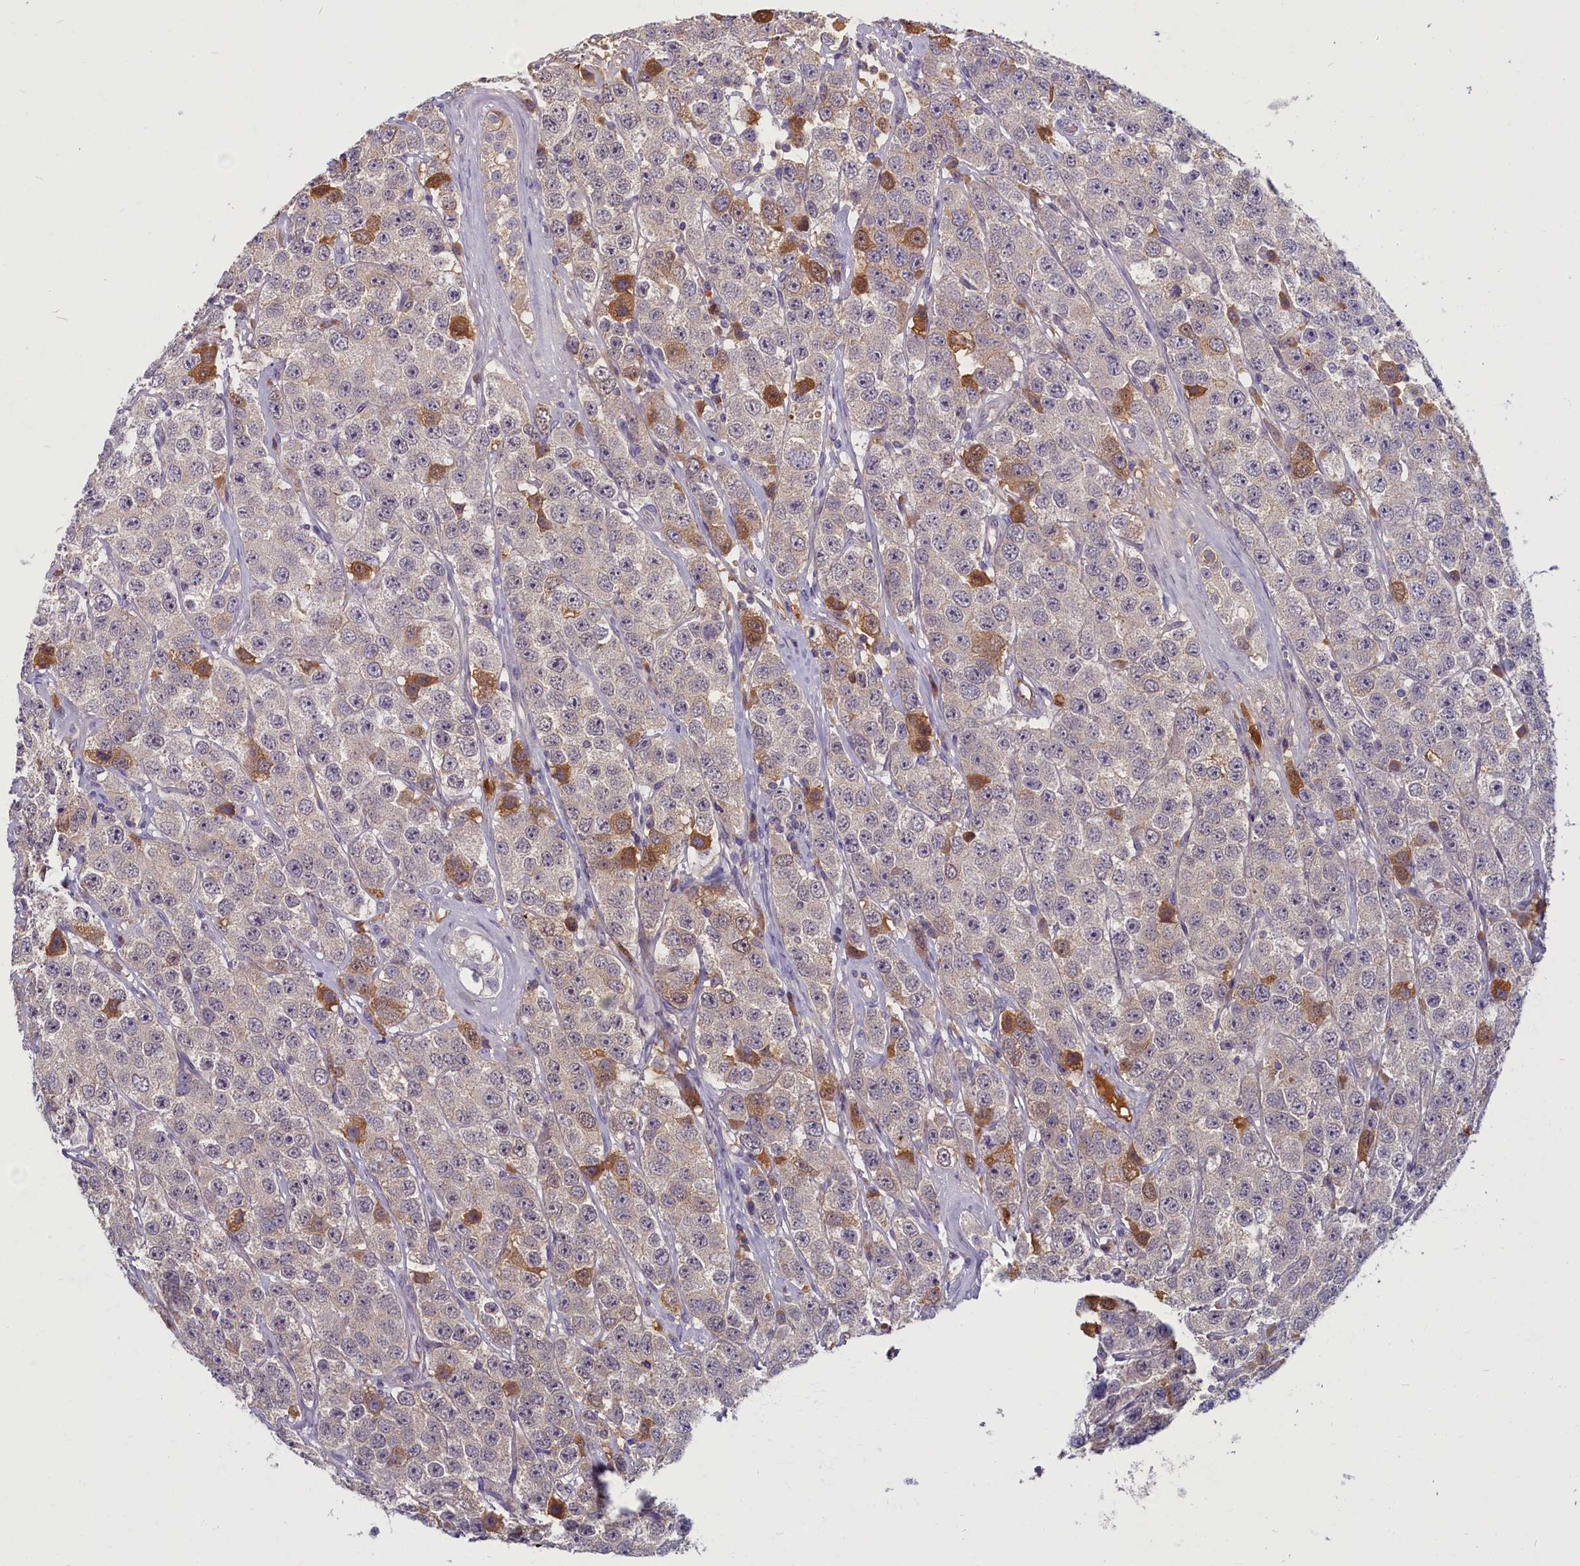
{"staining": {"intensity": "moderate", "quantity": "<25%", "location": "cytoplasmic/membranous"}, "tissue": "testis cancer", "cell_type": "Tumor cells", "image_type": "cancer", "snomed": [{"axis": "morphology", "description": "Seminoma, NOS"}, {"axis": "topography", "description": "Testis"}], "caption": "Immunohistochemistry of human seminoma (testis) demonstrates low levels of moderate cytoplasmic/membranous positivity in approximately <25% of tumor cells.", "gene": "SV2C", "patient": {"sex": "male", "age": 28}}